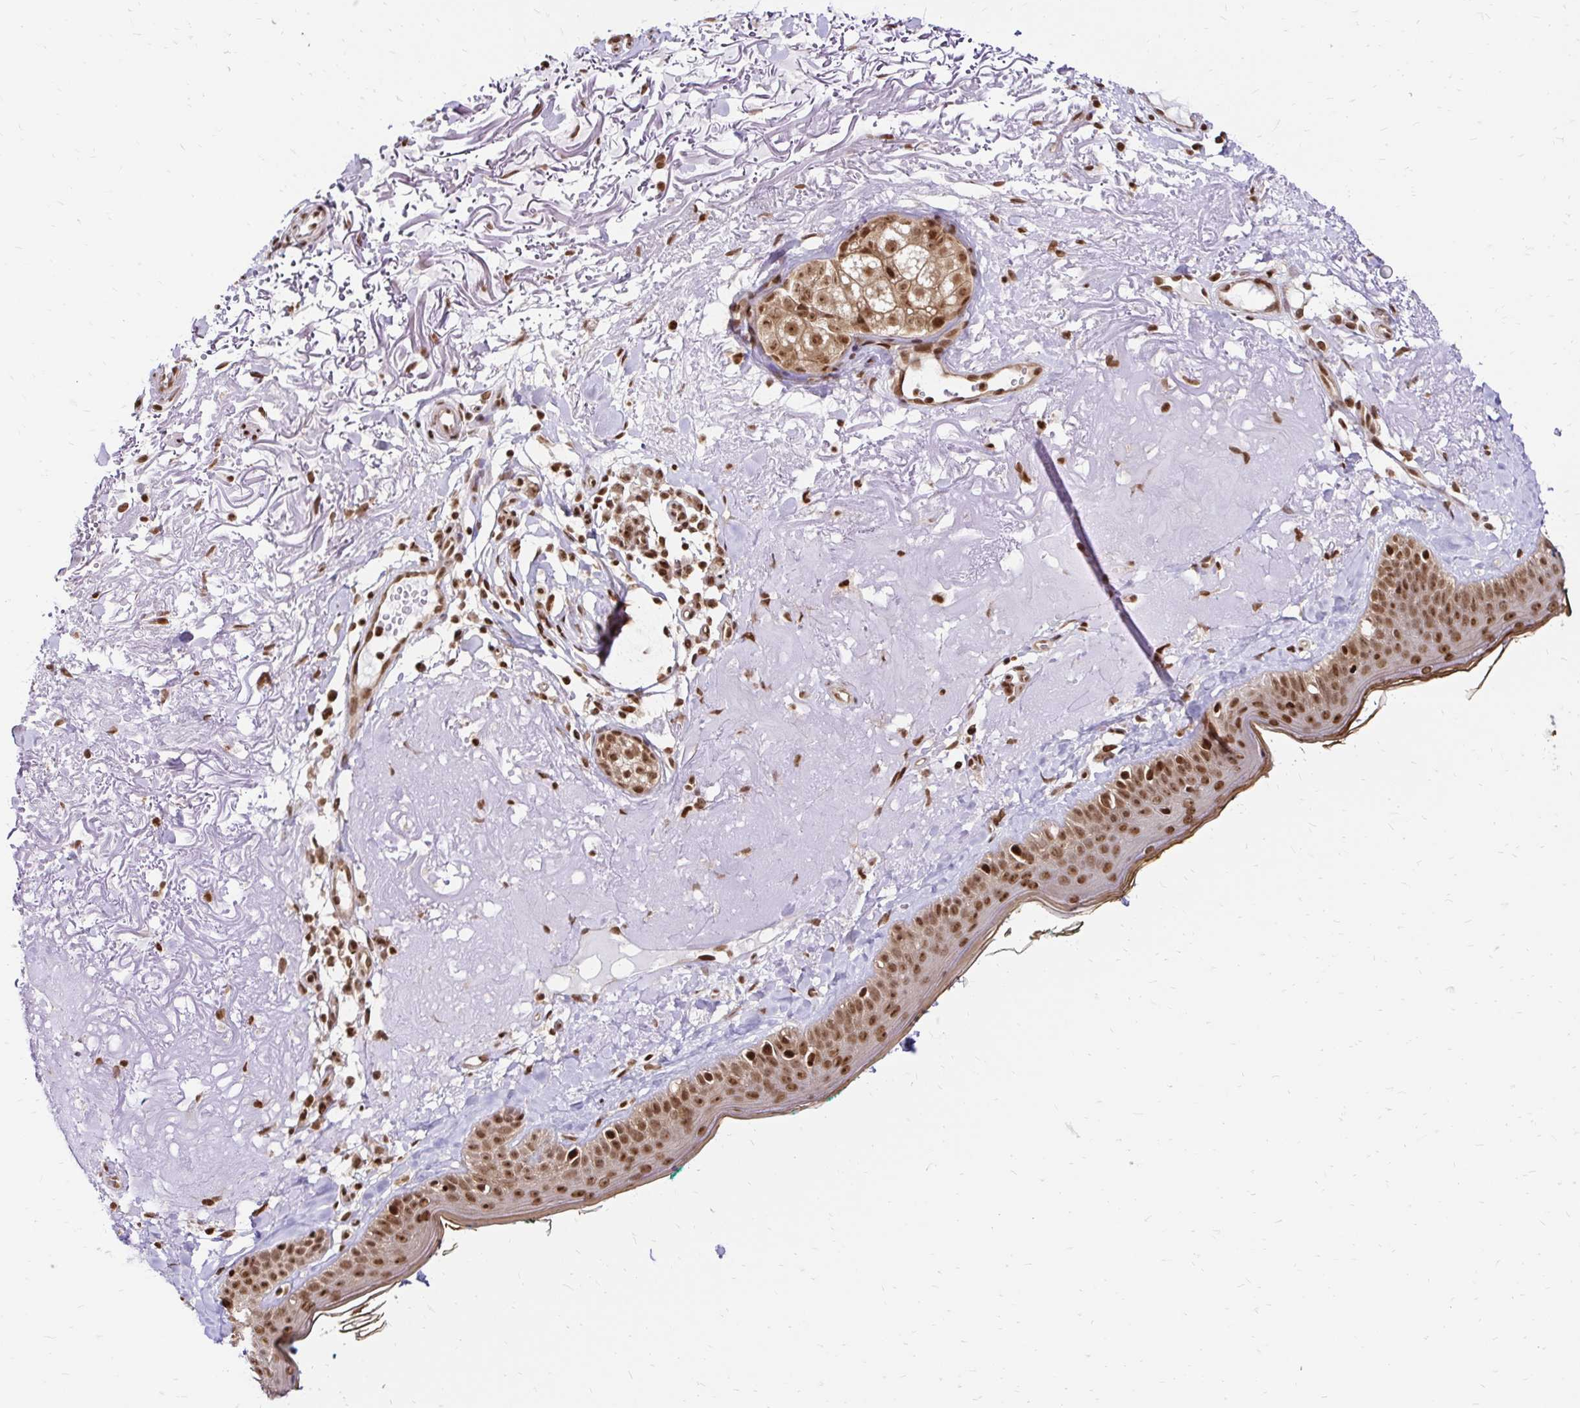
{"staining": {"intensity": "strong", "quantity": ">75%", "location": "nuclear"}, "tissue": "skin", "cell_type": "Fibroblasts", "image_type": "normal", "snomed": [{"axis": "morphology", "description": "Normal tissue, NOS"}, {"axis": "topography", "description": "Skin"}], "caption": "Immunohistochemistry (IHC) image of benign skin: skin stained using immunohistochemistry (IHC) demonstrates high levels of strong protein expression localized specifically in the nuclear of fibroblasts, appearing as a nuclear brown color.", "gene": "GLYR1", "patient": {"sex": "male", "age": 73}}